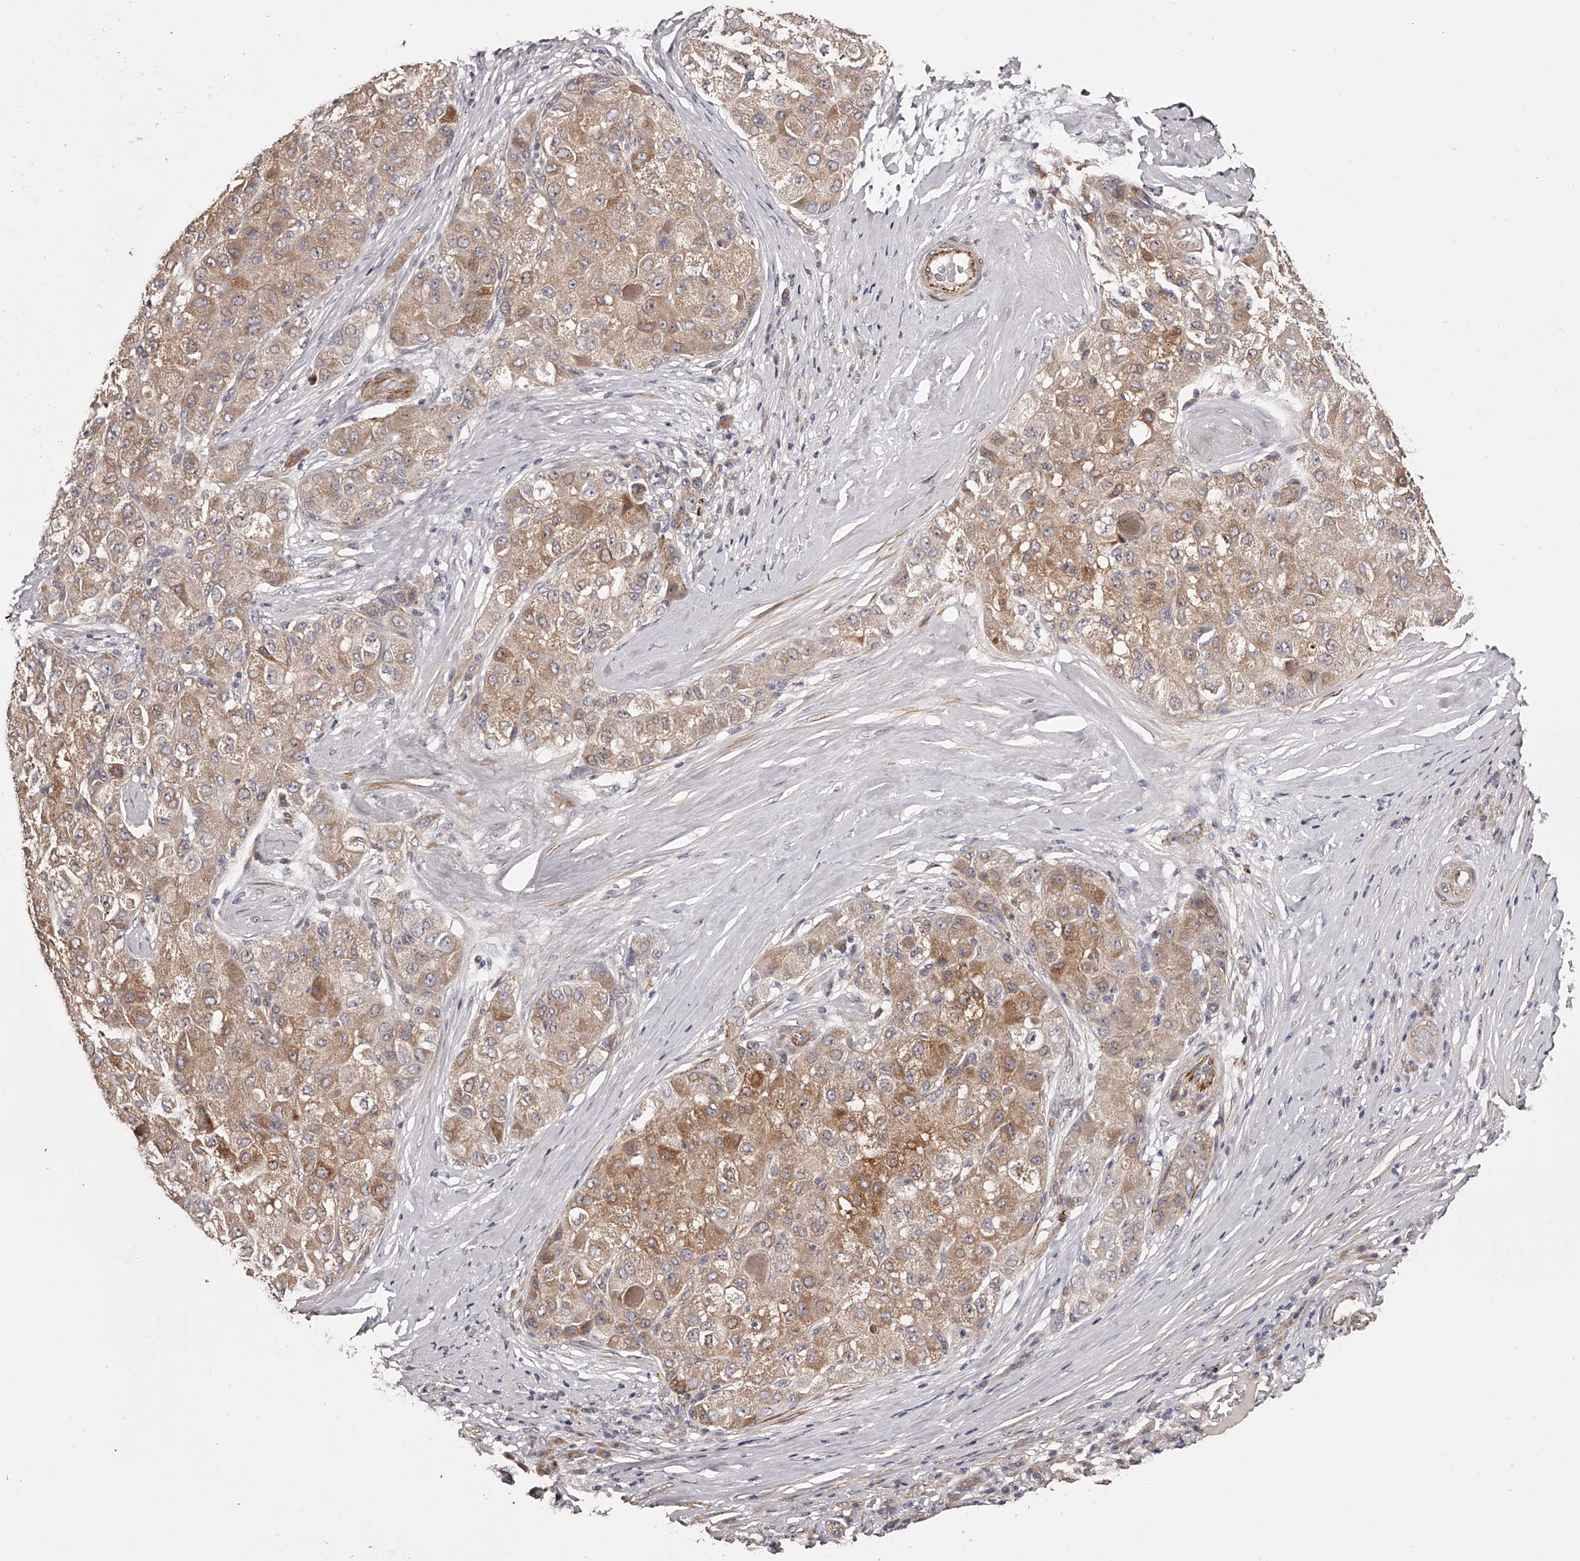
{"staining": {"intensity": "moderate", "quantity": ">75%", "location": "cytoplasmic/membranous"}, "tissue": "liver cancer", "cell_type": "Tumor cells", "image_type": "cancer", "snomed": [{"axis": "morphology", "description": "Carcinoma, Hepatocellular, NOS"}, {"axis": "topography", "description": "Liver"}], "caption": "The photomicrograph reveals a brown stain indicating the presence of a protein in the cytoplasmic/membranous of tumor cells in liver hepatocellular carcinoma.", "gene": "ODF2L", "patient": {"sex": "male", "age": 80}}